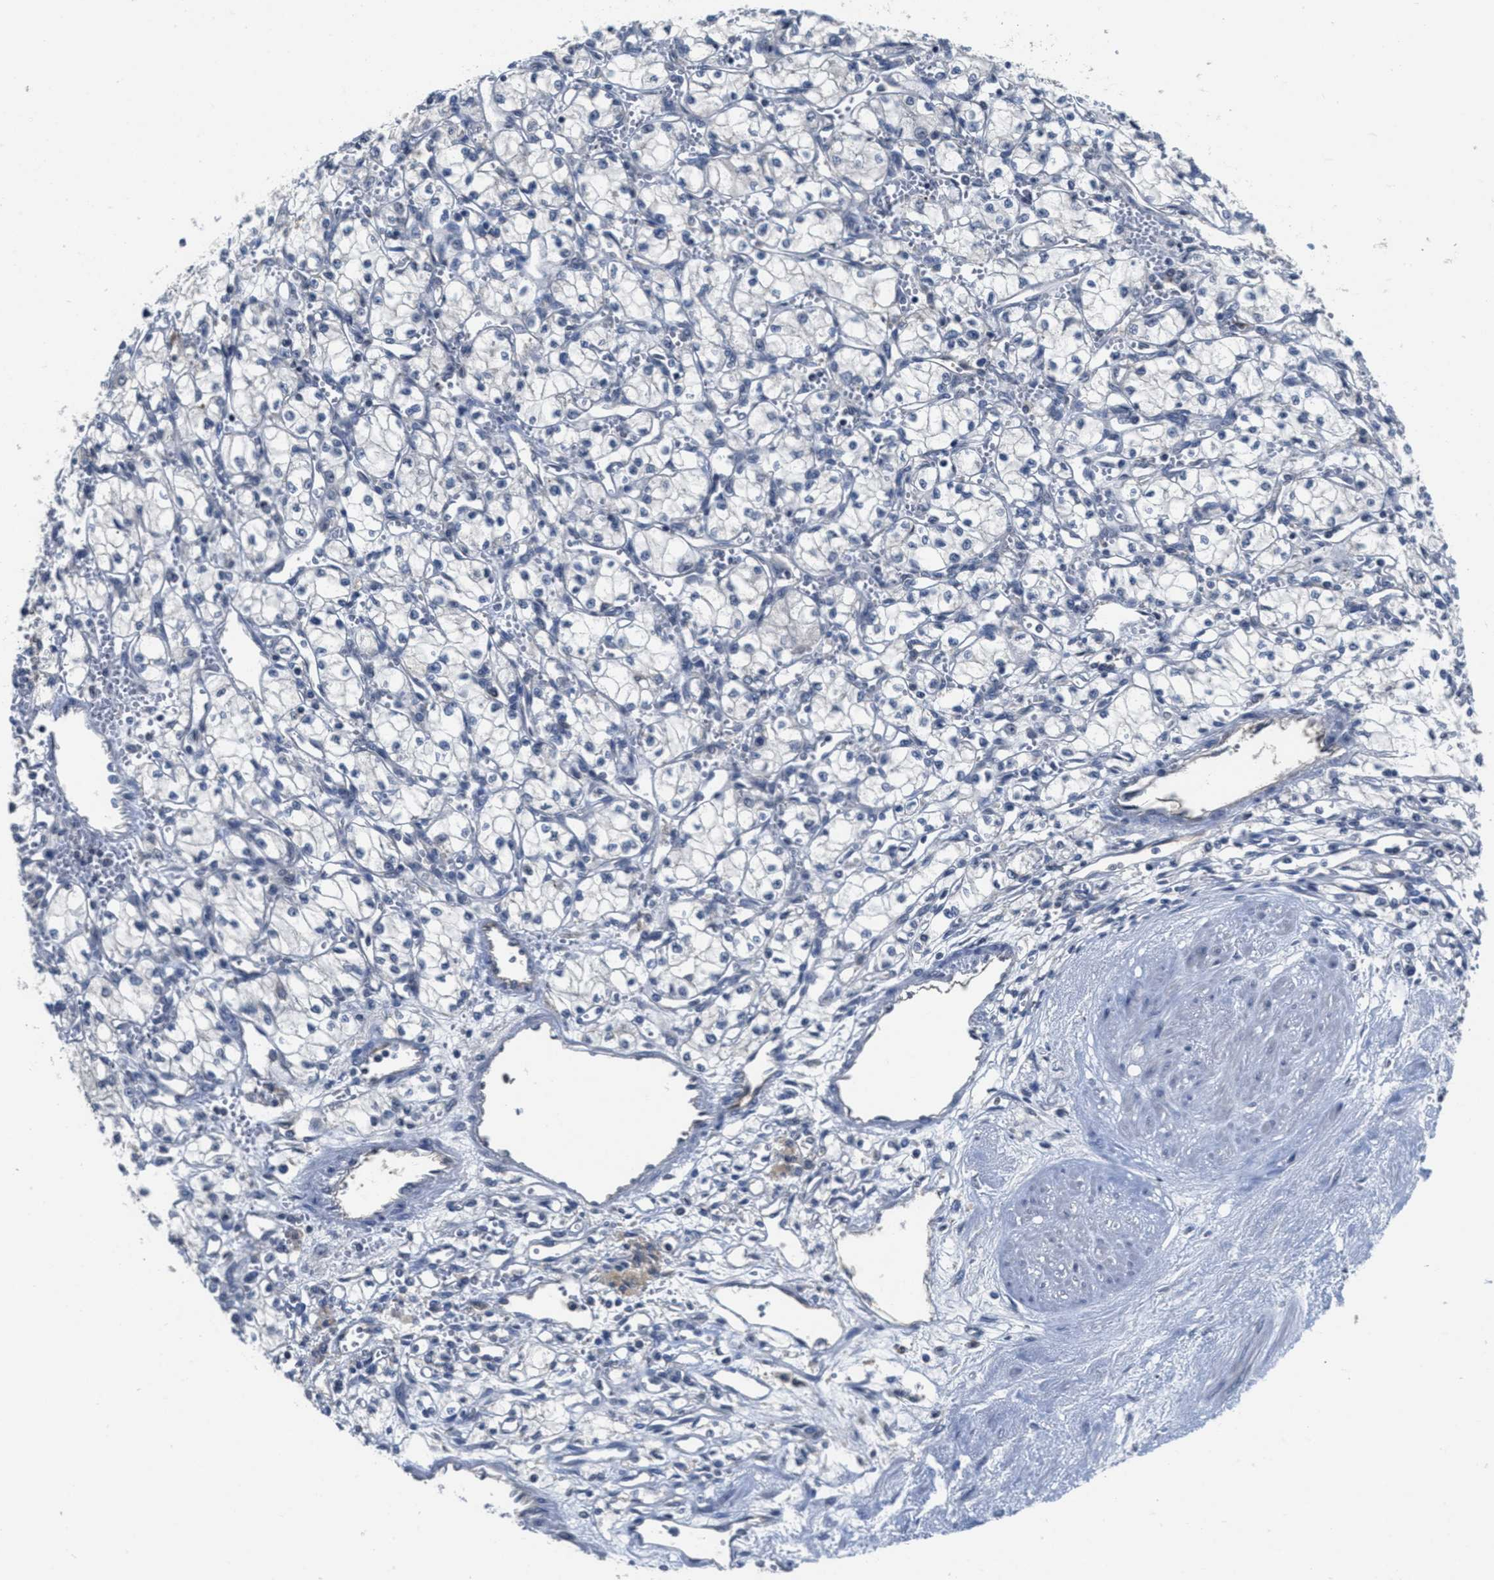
{"staining": {"intensity": "negative", "quantity": "none", "location": "none"}, "tissue": "renal cancer", "cell_type": "Tumor cells", "image_type": "cancer", "snomed": [{"axis": "morphology", "description": "Normal tissue, NOS"}, {"axis": "morphology", "description": "Adenocarcinoma, NOS"}, {"axis": "topography", "description": "Kidney"}], "caption": "High magnification brightfield microscopy of renal adenocarcinoma stained with DAB (3,3'-diaminobenzidine) (brown) and counterstained with hematoxylin (blue): tumor cells show no significant expression.", "gene": "ANGPT1", "patient": {"sex": "male", "age": 59}}